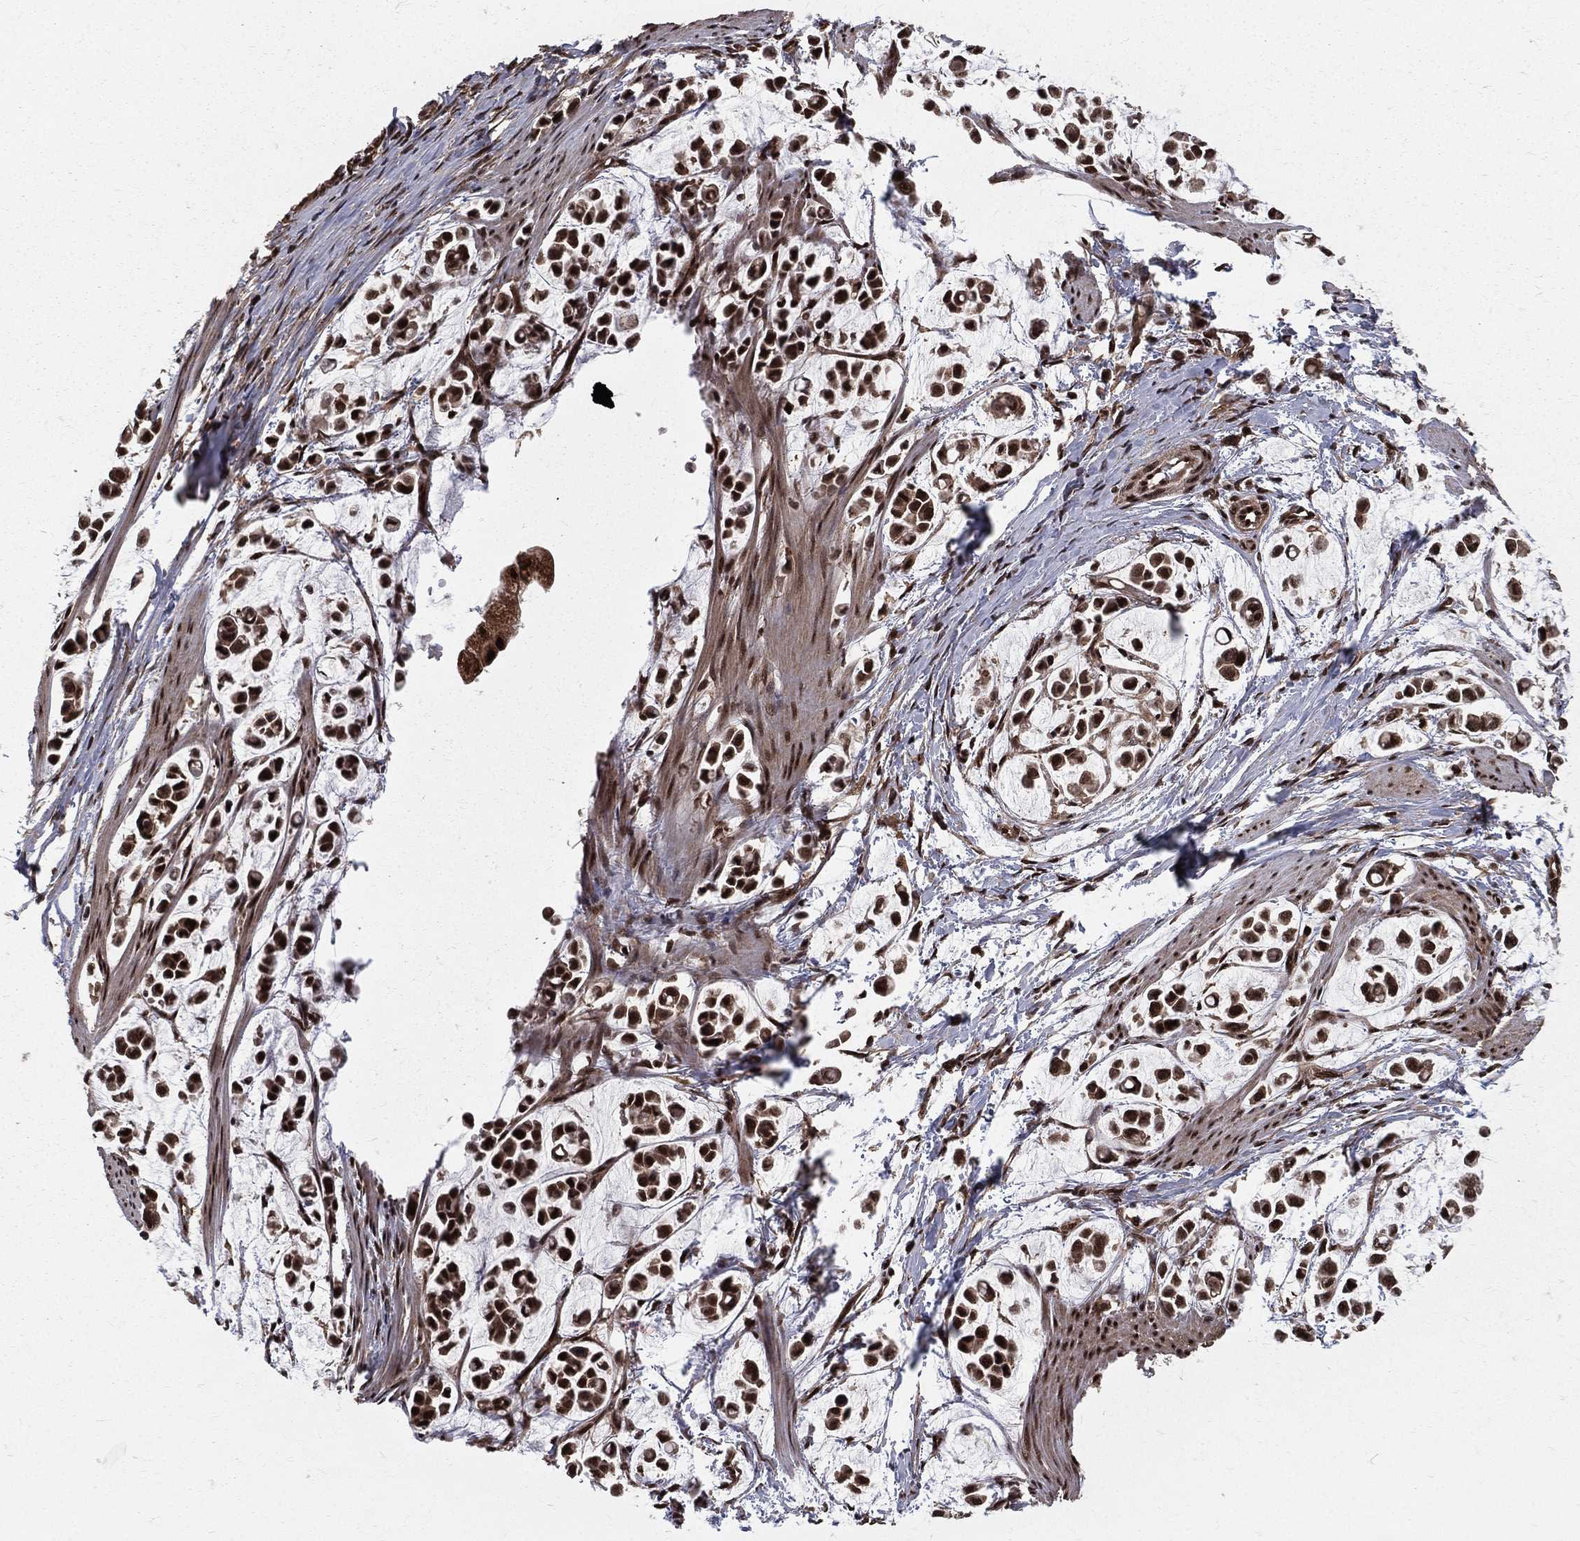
{"staining": {"intensity": "strong", "quantity": ">75%", "location": "nuclear"}, "tissue": "stomach cancer", "cell_type": "Tumor cells", "image_type": "cancer", "snomed": [{"axis": "morphology", "description": "Adenocarcinoma, NOS"}, {"axis": "topography", "description": "Stomach"}], "caption": "The immunohistochemical stain shows strong nuclear staining in tumor cells of stomach cancer tissue.", "gene": "COPS4", "patient": {"sex": "male", "age": 82}}